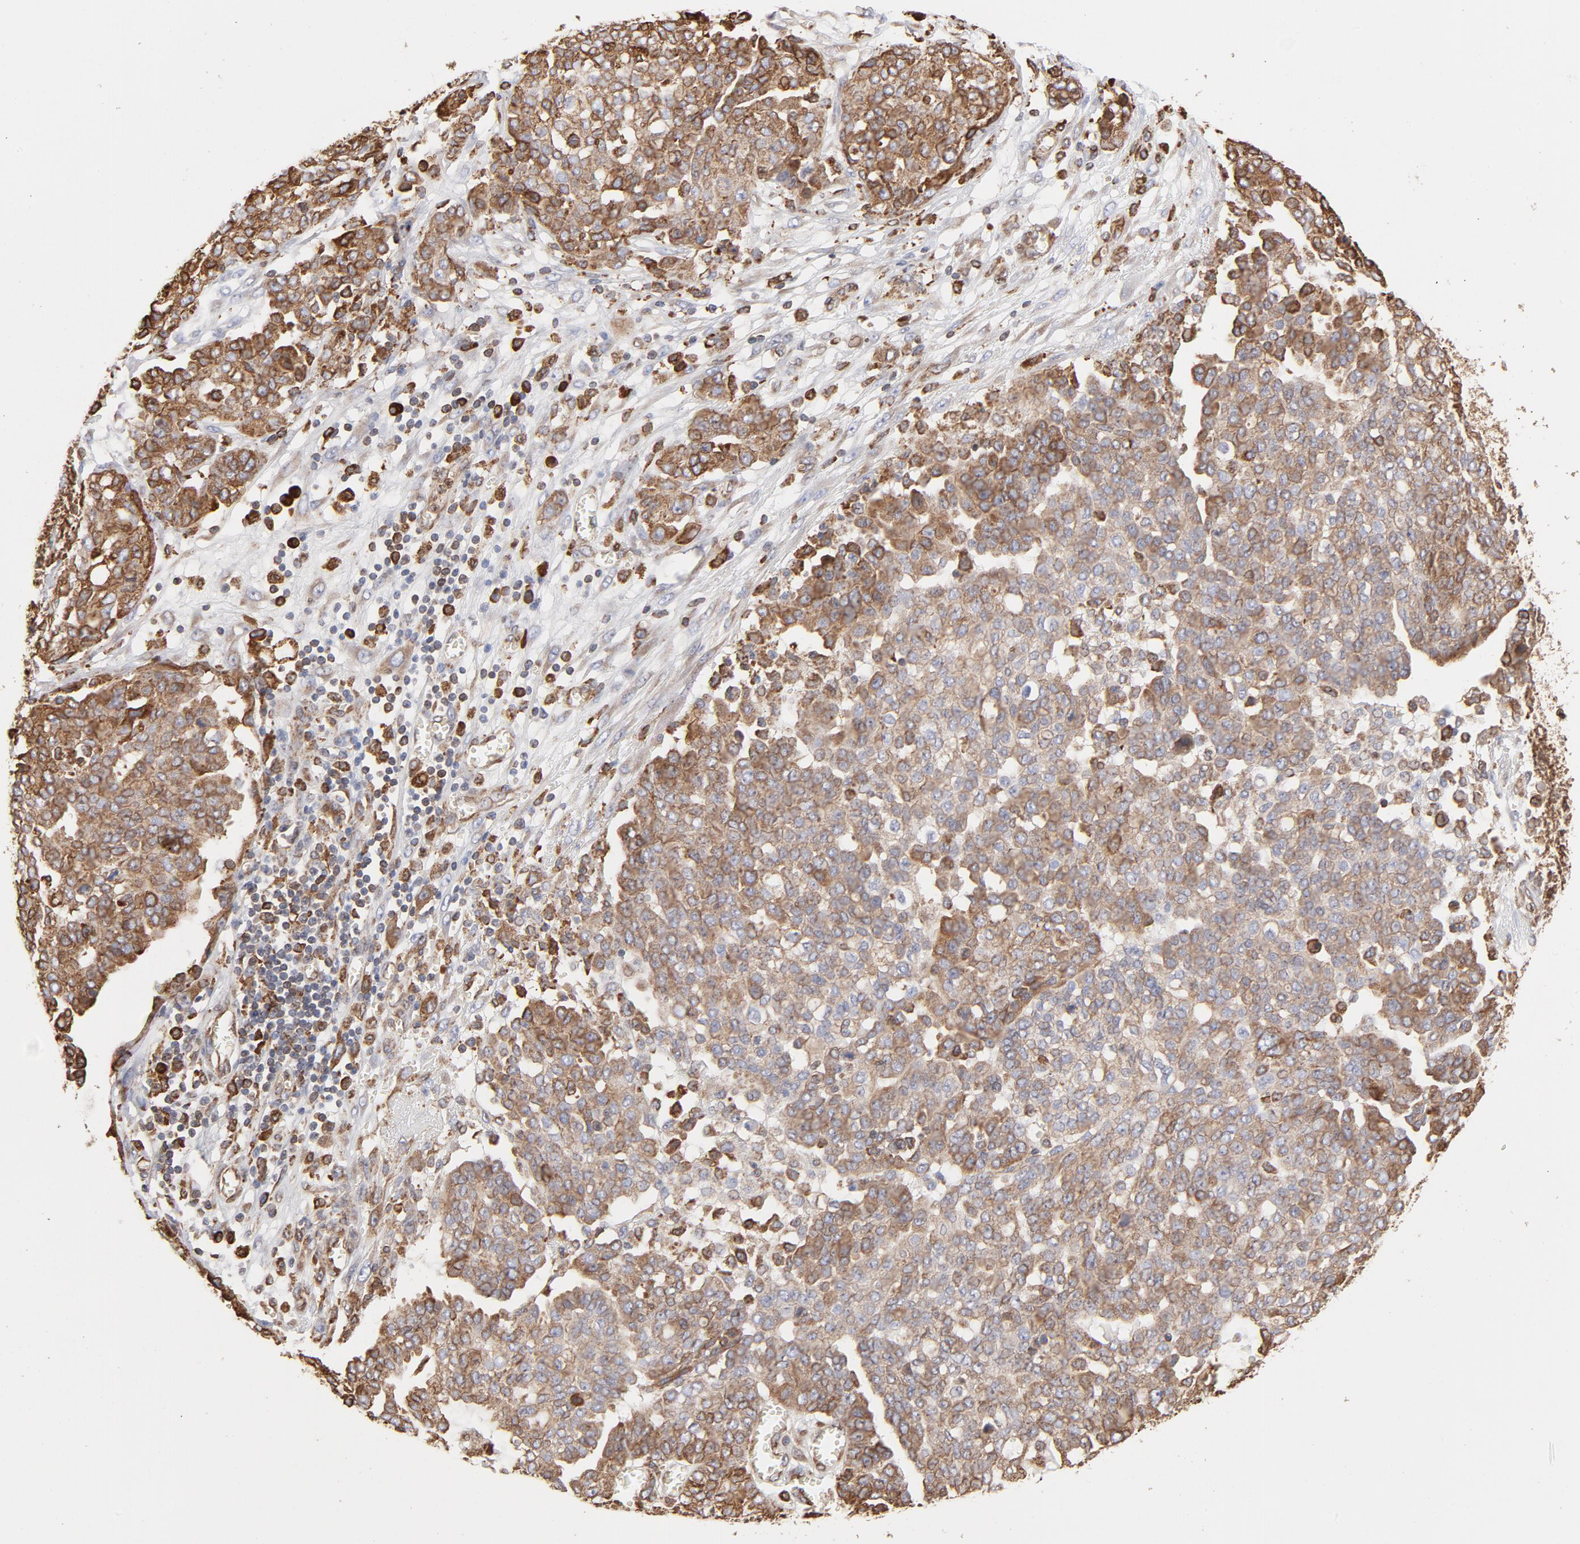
{"staining": {"intensity": "weak", "quantity": ">75%", "location": "cytoplasmic/membranous"}, "tissue": "ovarian cancer", "cell_type": "Tumor cells", "image_type": "cancer", "snomed": [{"axis": "morphology", "description": "Cystadenocarcinoma, serous, NOS"}, {"axis": "topography", "description": "Soft tissue"}, {"axis": "topography", "description": "Ovary"}], "caption": "Ovarian cancer was stained to show a protein in brown. There is low levels of weak cytoplasmic/membranous expression in about >75% of tumor cells.", "gene": "CANX", "patient": {"sex": "female", "age": 57}}